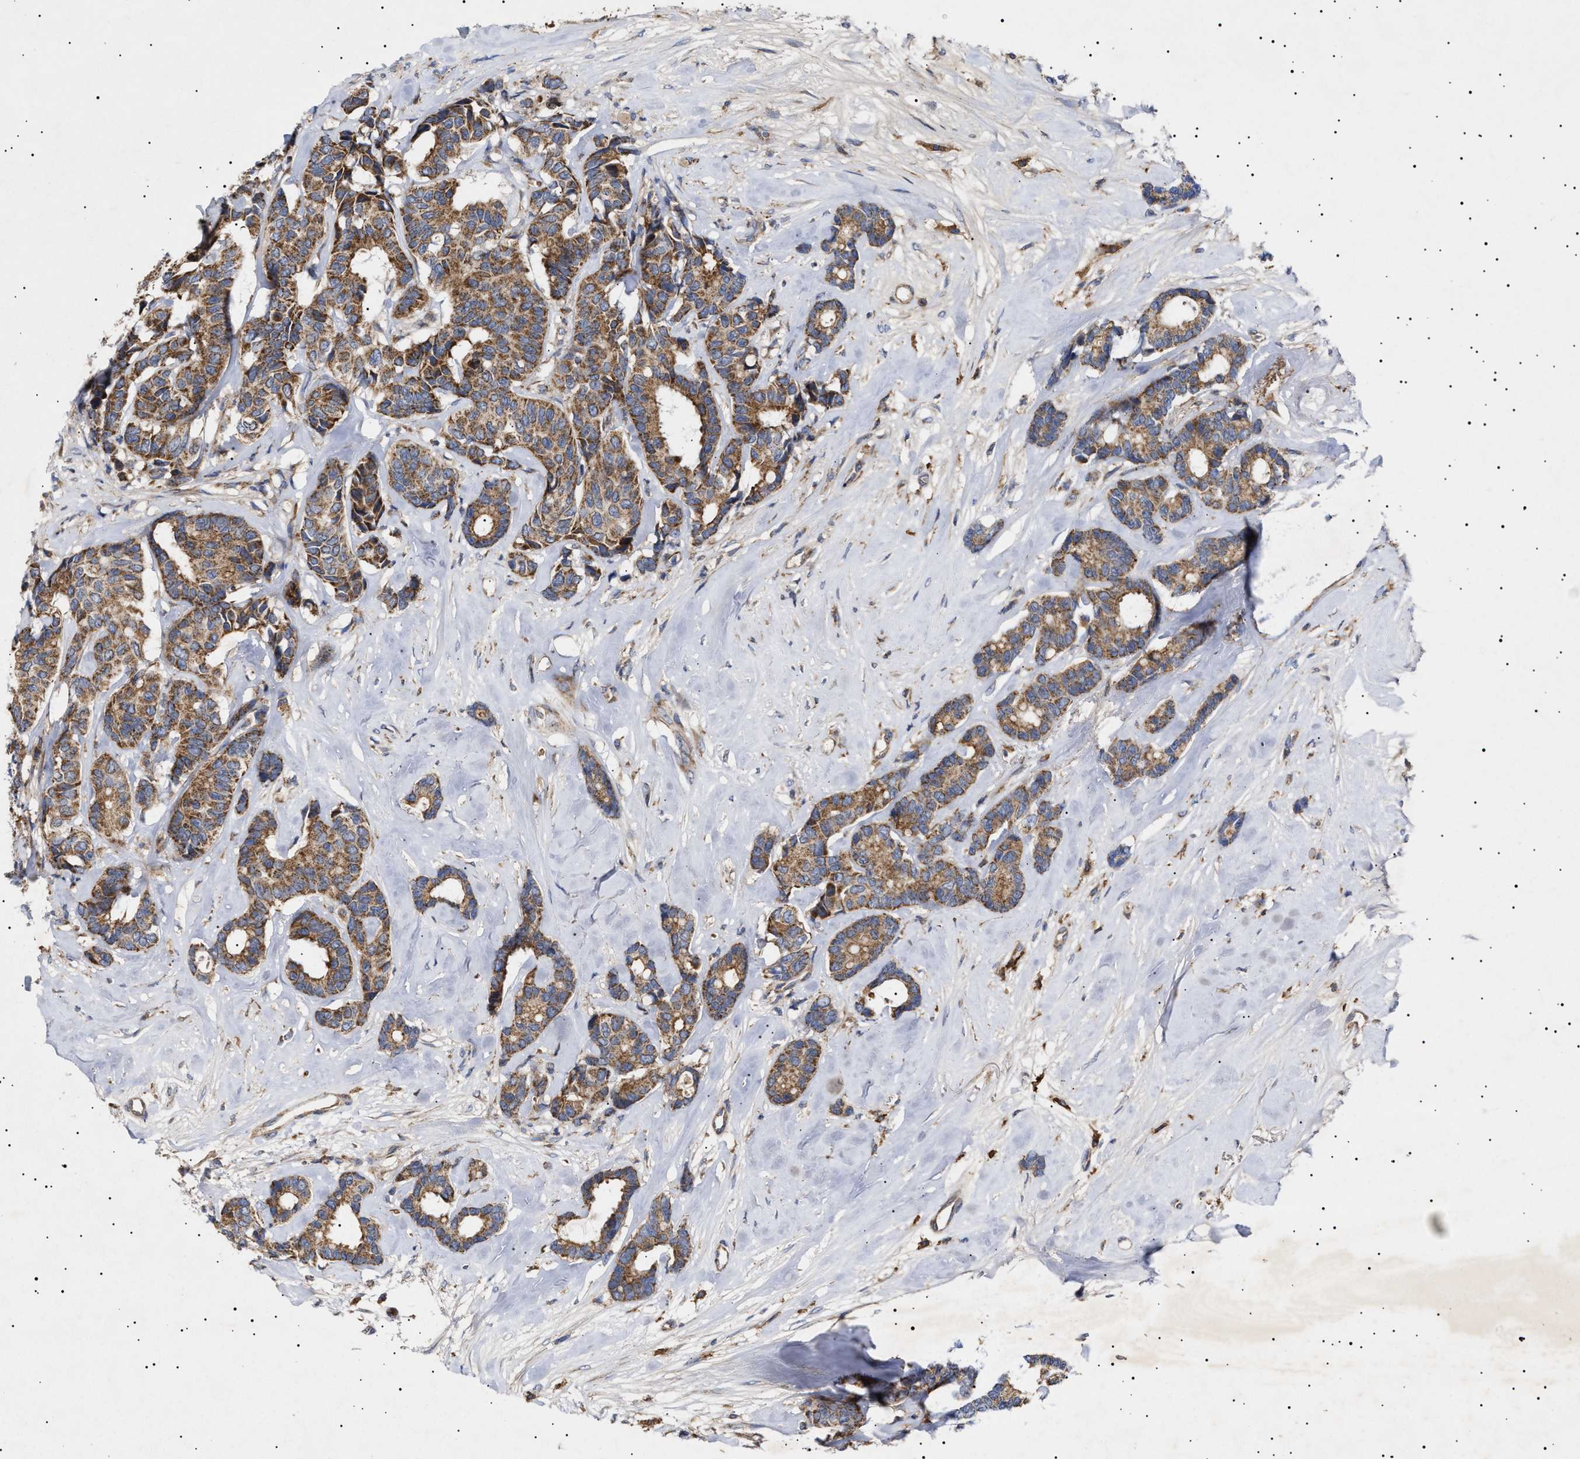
{"staining": {"intensity": "moderate", "quantity": ">75%", "location": "cytoplasmic/membranous"}, "tissue": "breast cancer", "cell_type": "Tumor cells", "image_type": "cancer", "snomed": [{"axis": "morphology", "description": "Duct carcinoma"}, {"axis": "topography", "description": "Breast"}], "caption": "Immunohistochemistry (IHC) (DAB (3,3'-diaminobenzidine)) staining of breast intraductal carcinoma exhibits moderate cytoplasmic/membranous protein staining in about >75% of tumor cells. (DAB (3,3'-diaminobenzidine) IHC, brown staining for protein, blue staining for nuclei).", "gene": "MRPL10", "patient": {"sex": "female", "age": 87}}